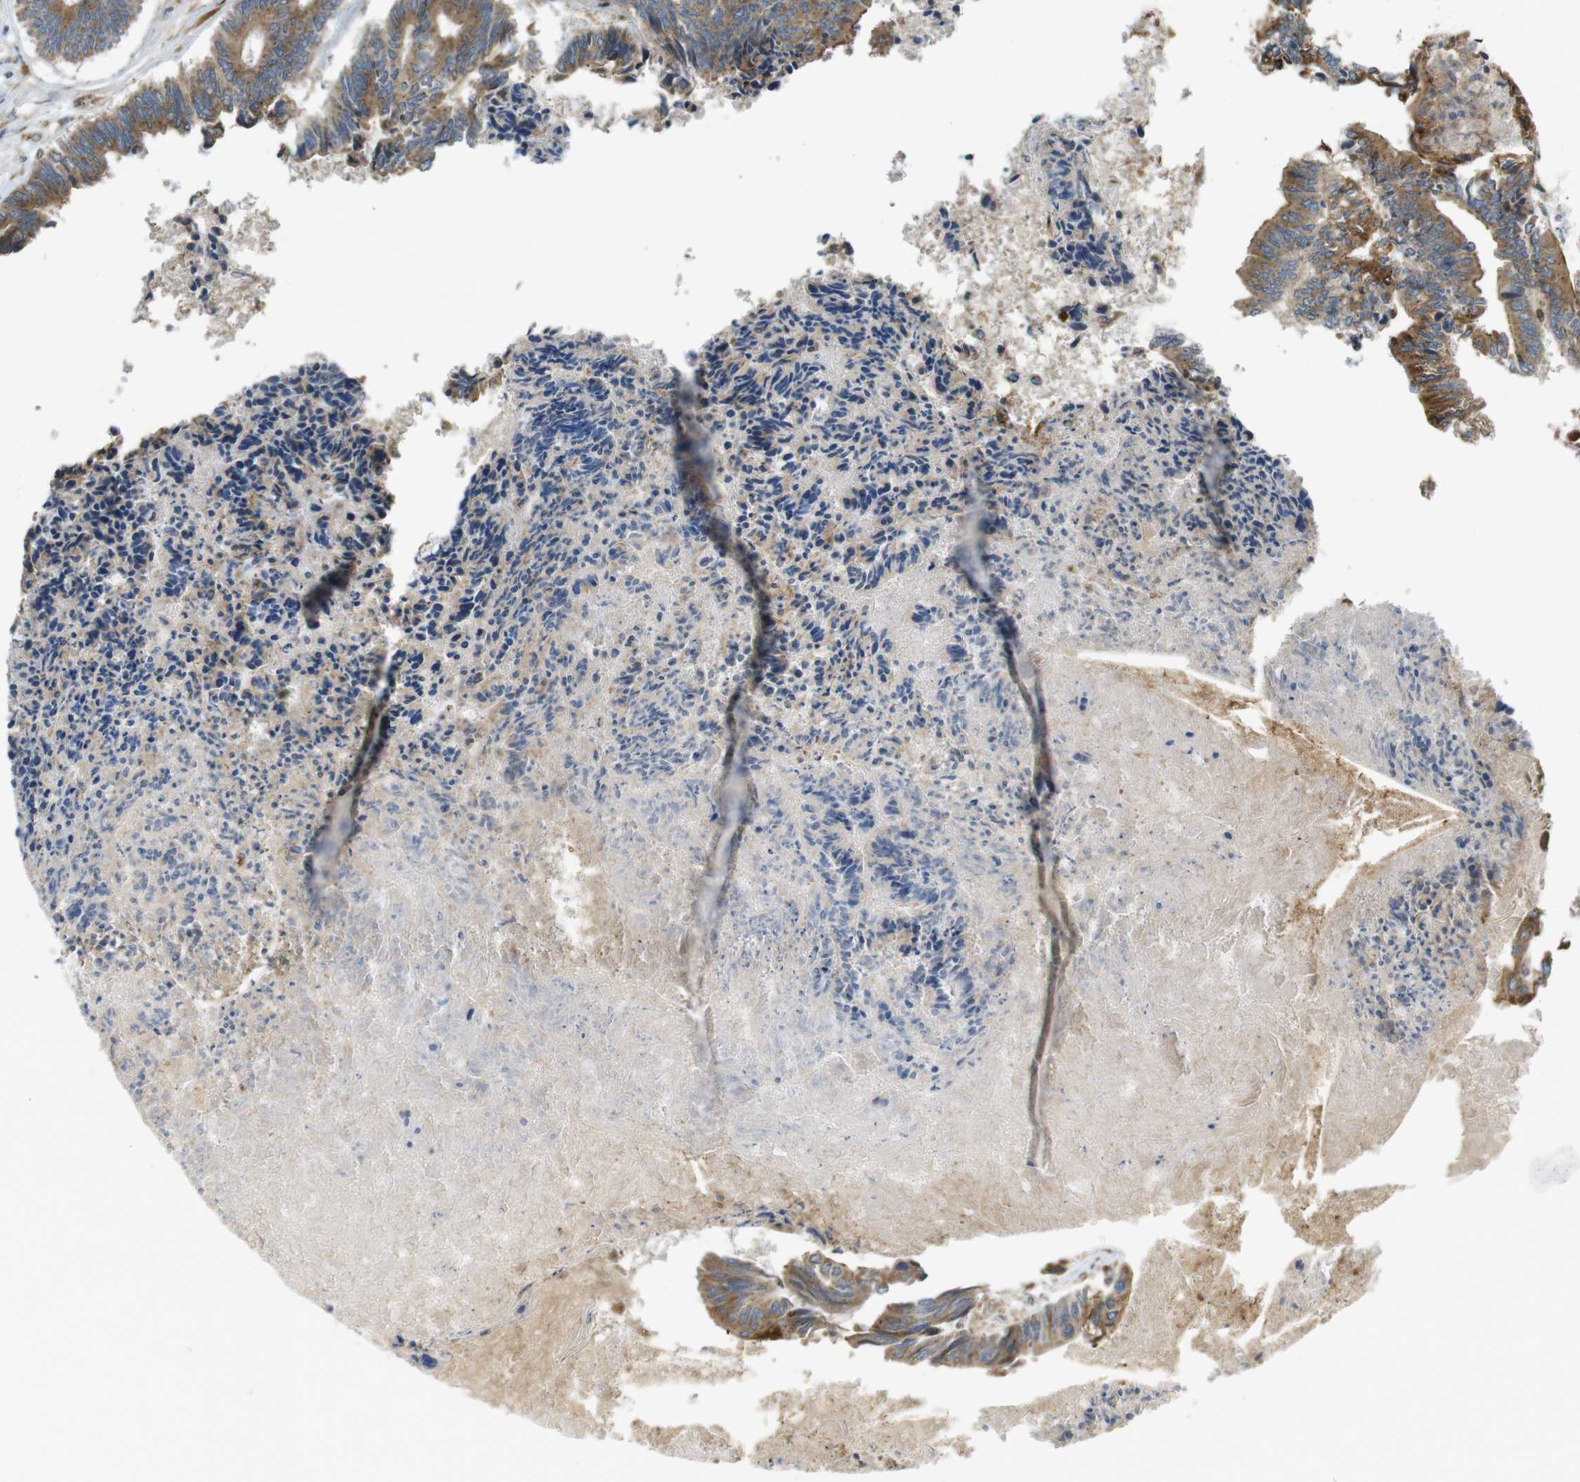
{"staining": {"intensity": "moderate", "quantity": ">75%", "location": "cytoplasmic/membranous"}, "tissue": "colorectal cancer", "cell_type": "Tumor cells", "image_type": "cancer", "snomed": [{"axis": "morphology", "description": "Adenocarcinoma, NOS"}, {"axis": "topography", "description": "Rectum"}], "caption": "High-magnification brightfield microscopy of colorectal adenocarcinoma stained with DAB (brown) and counterstained with hematoxylin (blue). tumor cells exhibit moderate cytoplasmic/membranous expression is identified in approximately>75% of cells.", "gene": "TMEM143", "patient": {"sex": "male", "age": 63}}